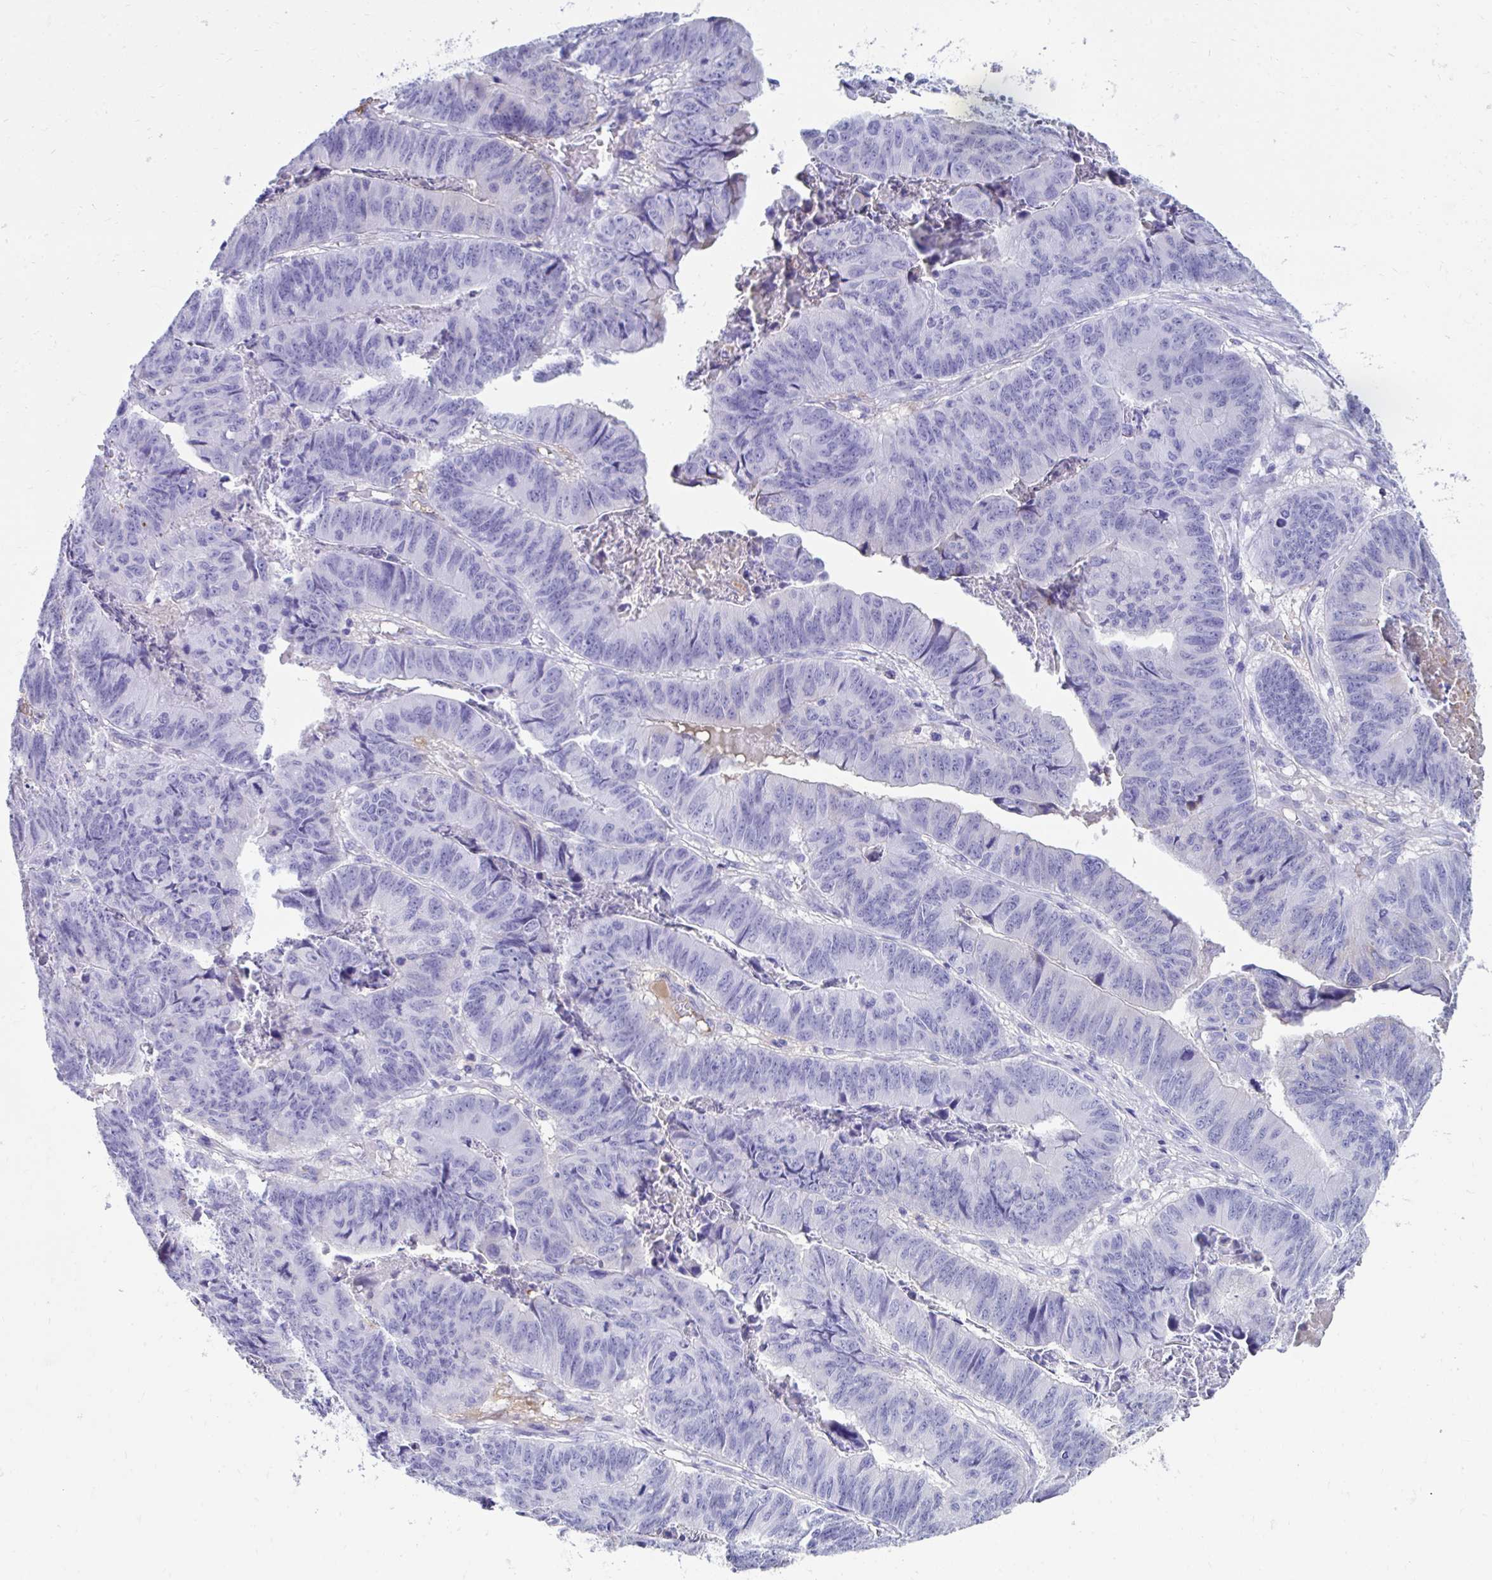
{"staining": {"intensity": "negative", "quantity": "none", "location": "none"}, "tissue": "stomach cancer", "cell_type": "Tumor cells", "image_type": "cancer", "snomed": [{"axis": "morphology", "description": "Adenocarcinoma, NOS"}, {"axis": "topography", "description": "Stomach, lower"}], "caption": "Immunohistochemical staining of human stomach cancer (adenocarcinoma) shows no significant expression in tumor cells. The staining is performed using DAB (3,3'-diaminobenzidine) brown chromogen with nuclei counter-stained in using hematoxylin.", "gene": "SMIM9", "patient": {"sex": "male", "age": 77}}